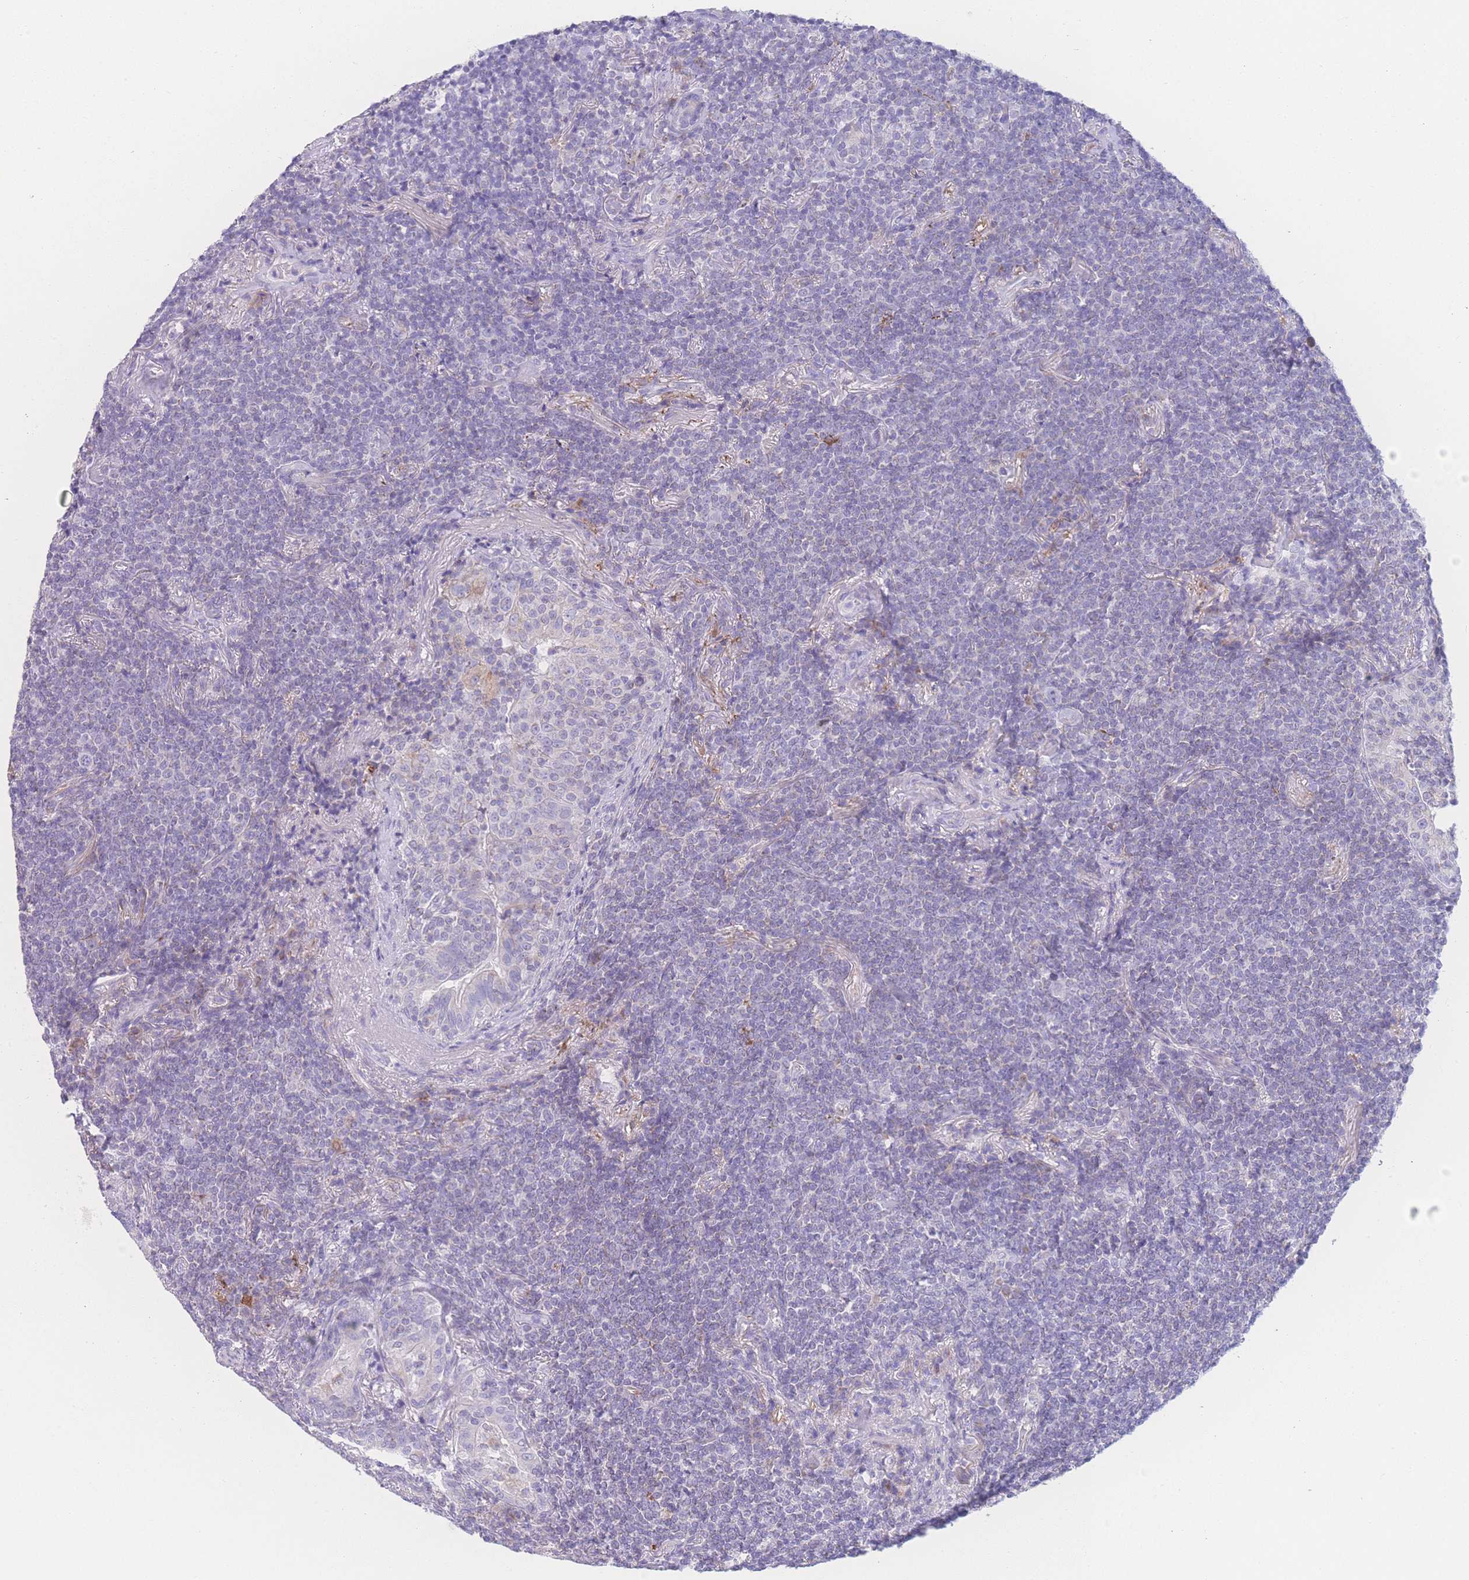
{"staining": {"intensity": "negative", "quantity": "none", "location": "none"}, "tissue": "lymphoma", "cell_type": "Tumor cells", "image_type": "cancer", "snomed": [{"axis": "morphology", "description": "Malignant lymphoma, non-Hodgkin's type, Low grade"}, {"axis": "topography", "description": "Lung"}], "caption": "This is a photomicrograph of immunohistochemistry (IHC) staining of lymphoma, which shows no positivity in tumor cells. (Immunohistochemistry, brightfield microscopy, high magnification).", "gene": "NBEAL1", "patient": {"sex": "female", "age": 71}}